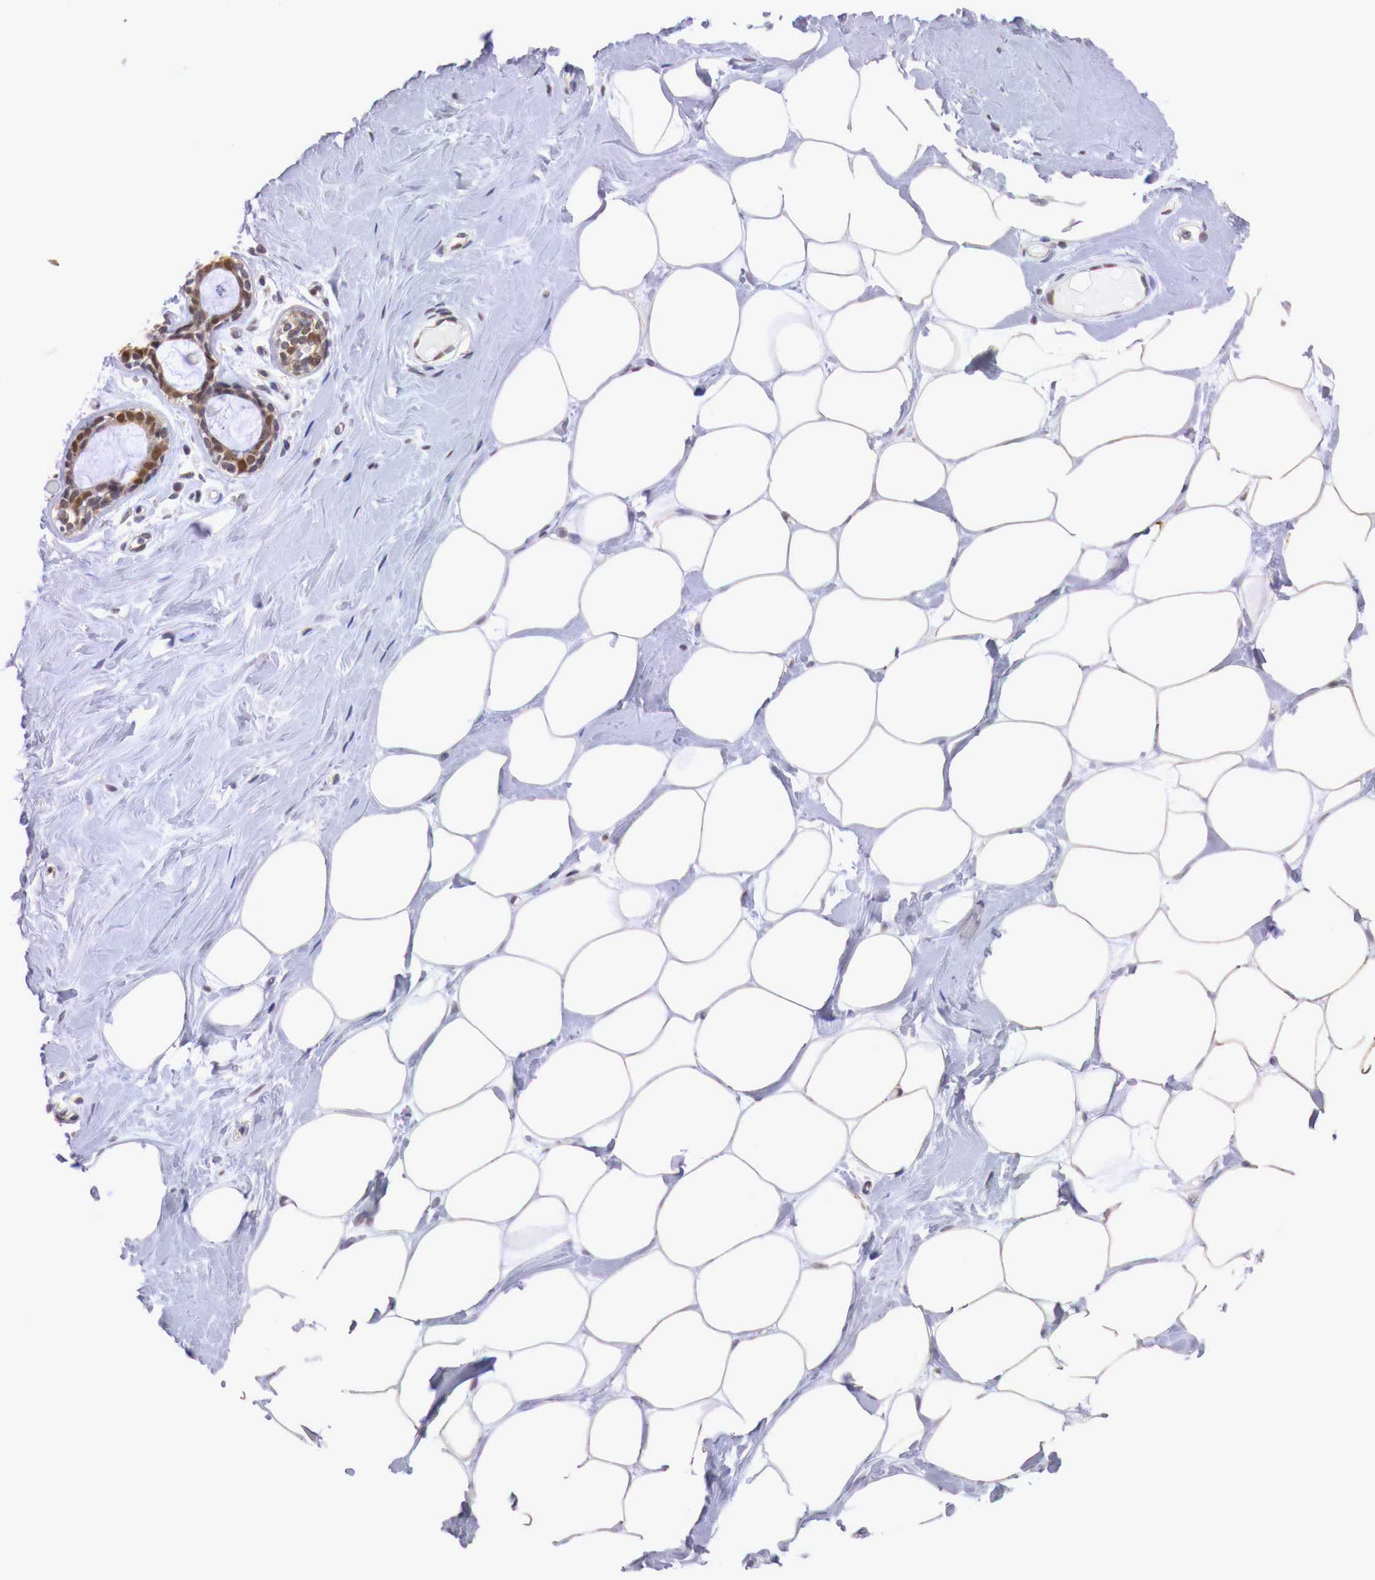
{"staining": {"intensity": "moderate", "quantity": "<25%", "location": "cytoplasmic/membranous,nuclear"}, "tissue": "adipose tissue", "cell_type": "Adipocytes", "image_type": "normal", "snomed": [{"axis": "morphology", "description": "Normal tissue, NOS"}, {"axis": "topography", "description": "Breast"}], "caption": "Moderate cytoplasmic/membranous,nuclear staining is appreciated in approximately <25% of adipocytes in normal adipose tissue. The protein is shown in brown color, while the nuclei are stained blue.", "gene": "PABIR2", "patient": {"sex": "female", "age": 44}}